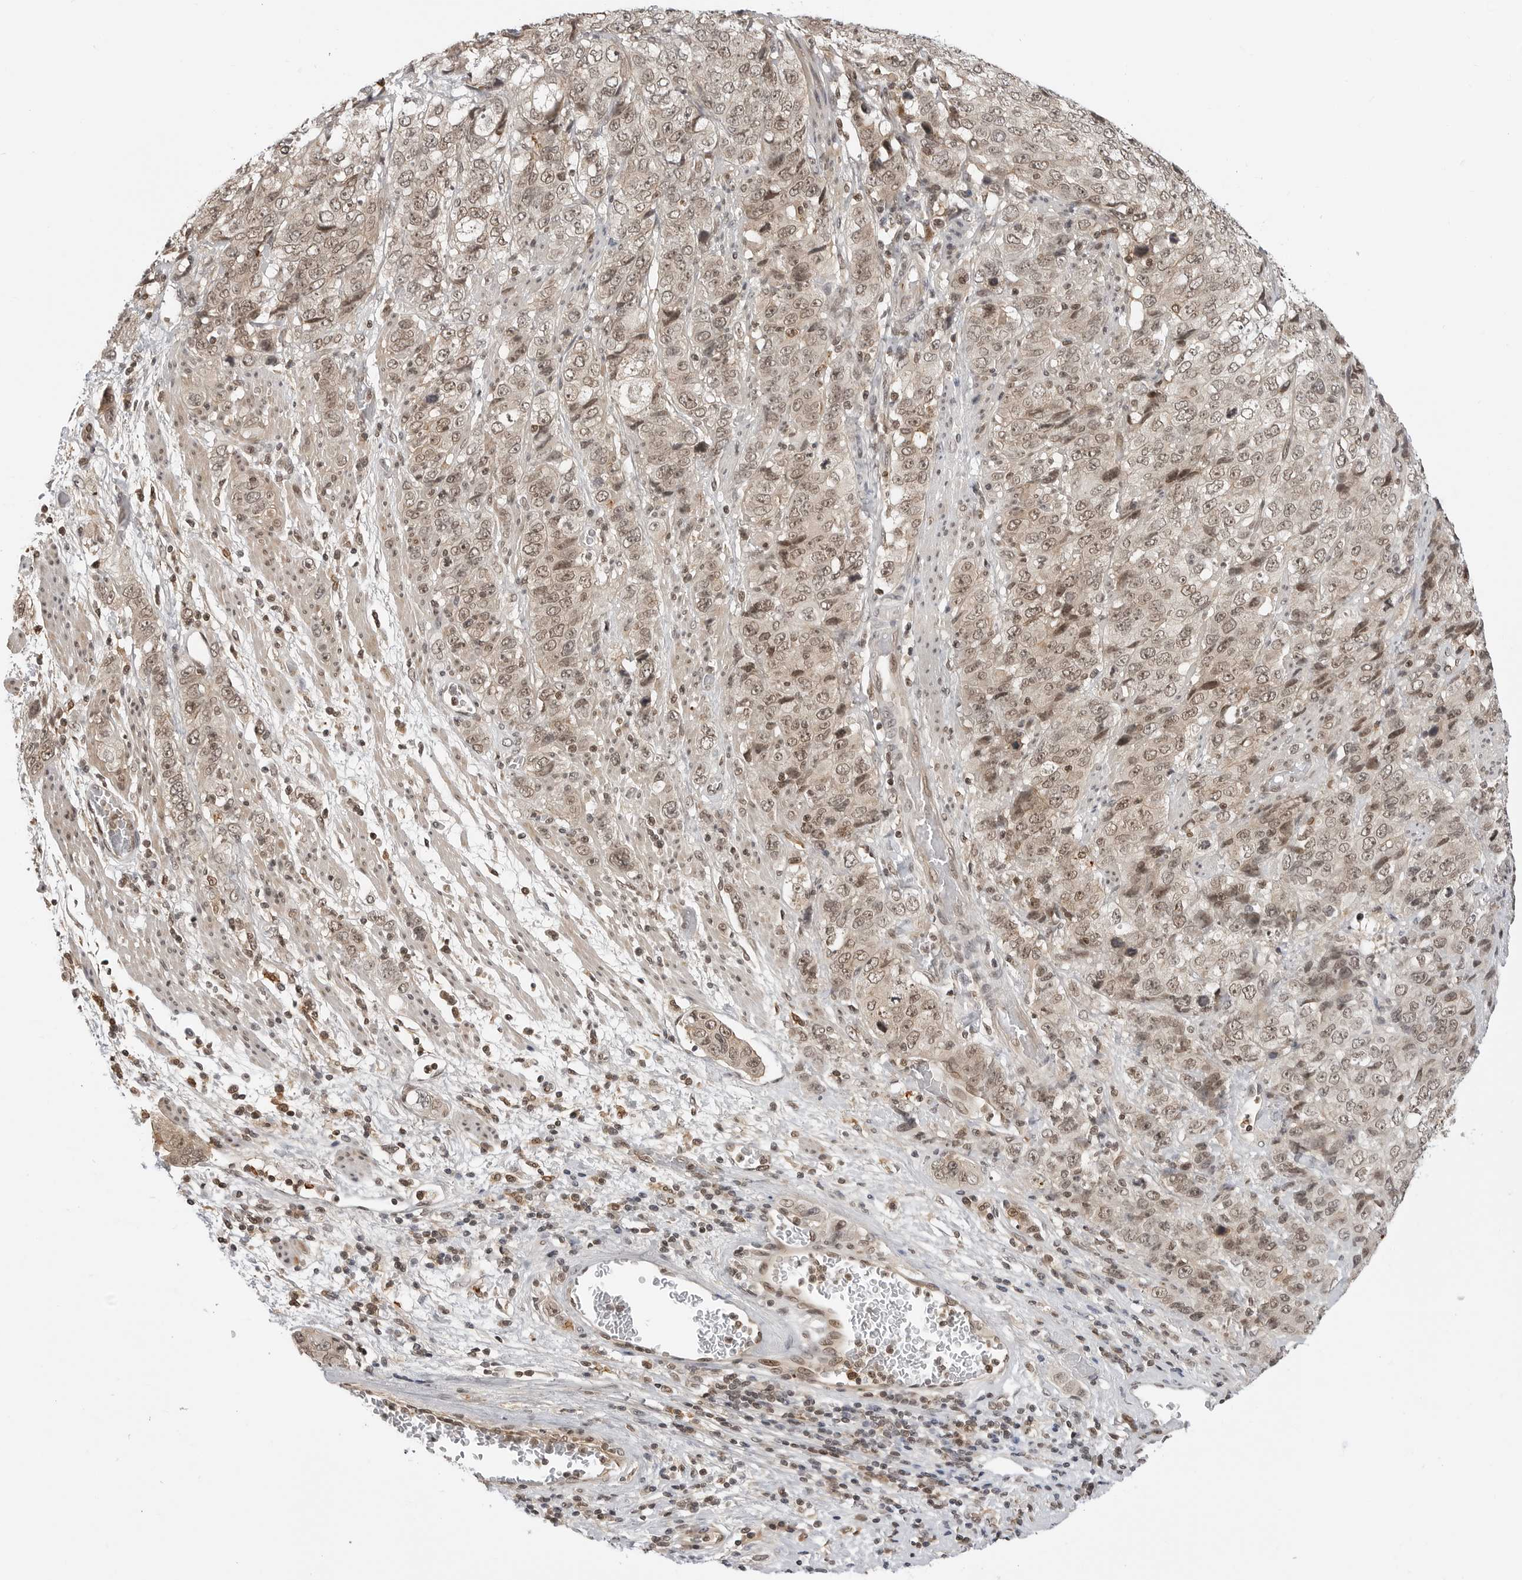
{"staining": {"intensity": "weak", "quantity": ">75%", "location": "nuclear"}, "tissue": "stomach cancer", "cell_type": "Tumor cells", "image_type": "cancer", "snomed": [{"axis": "morphology", "description": "Adenocarcinoma, NOS"}, {"axis": "topography", "description": "Stomach"}], "caption": "This is a micrograph of immunohistochemistry (IHC) staining of adenocarcinoma (stomach), which shows weak positivity in the nuclear of tumor cells.", "gene": "C8orf33", "patient": {"sex": "male", "age": 48}}